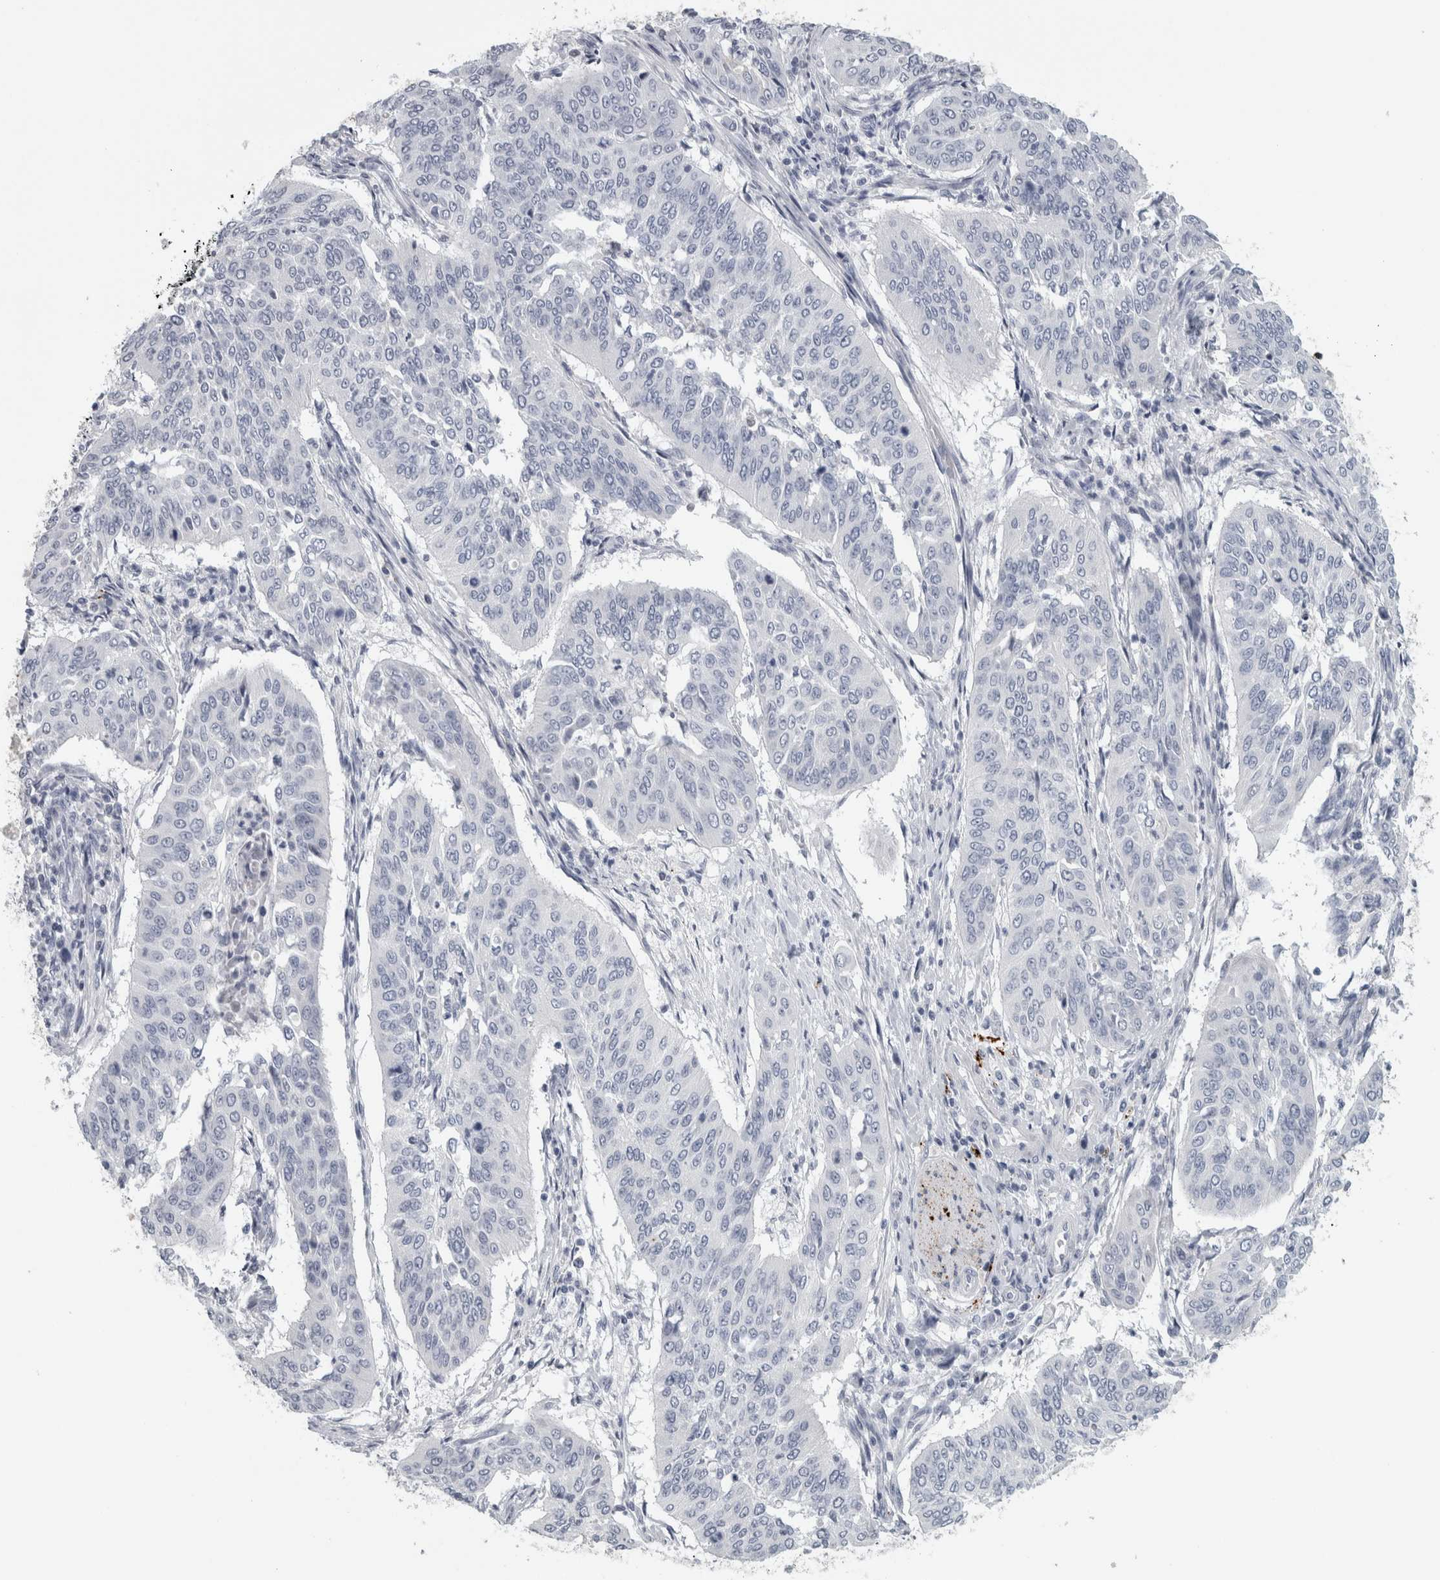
{"staining": {"intensity": "negative", "quantity": "none", "location": "none"}, "tissue": "cervical cancer", "cell_type": "Tumor cells", "image_type": "cancer", "snomed": [{"axis": "morphology", "description": "Normal tissue, NOS"}, {"axis": "morphology", "description": "Squamous cell carcinoma, NOS"}, {"axis": "topography", "description": "Cervix"}], "caption": "Immunohistochemistry (IHC) image of human cervical squamous cell carcinoma stained for a protein (brown), which shows no staining in tumor cells.", "gene": "CPE", "patient": {"sex": "female", "age": 39}}